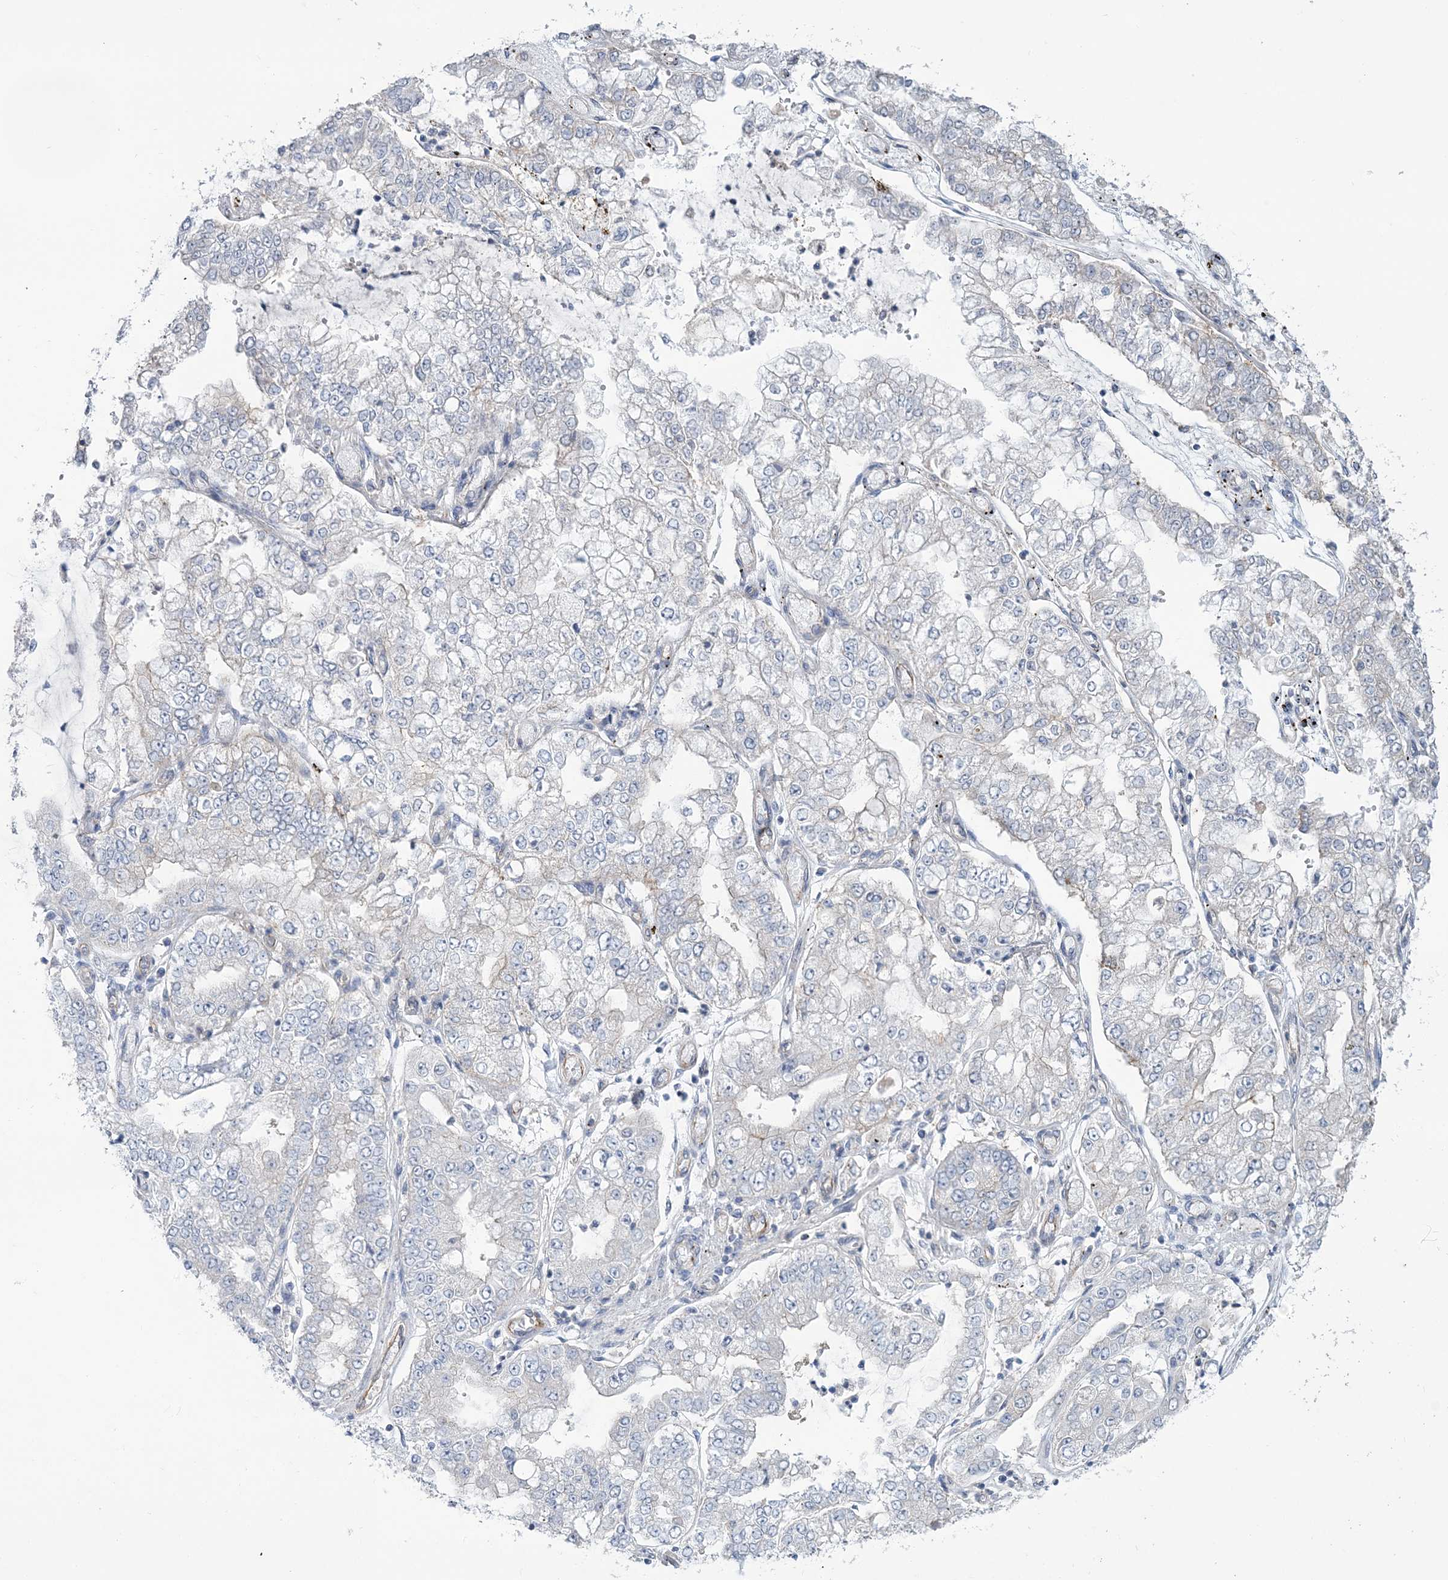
{"staining": {"intensity": "negative", "quantity": "none", "location": "none"}, "tissue": "stomach cancer", "cell_type": "Tumor cells", "image_type": "cancer", "snomed": [{"axis": "morphology", "description": "Adenocarcinoma, NOS"}, {"axis": "topography", "description": "Stomach"}], "caption": "Immunohistochemical staining of human stomach adenocarcinoma demonstrates no significant positivity in tumor cells. (DAB immunohistochemistry, high magnification).", "gene": "RAB11FIP5", "patient": {"sex": "male", "age": 76}}